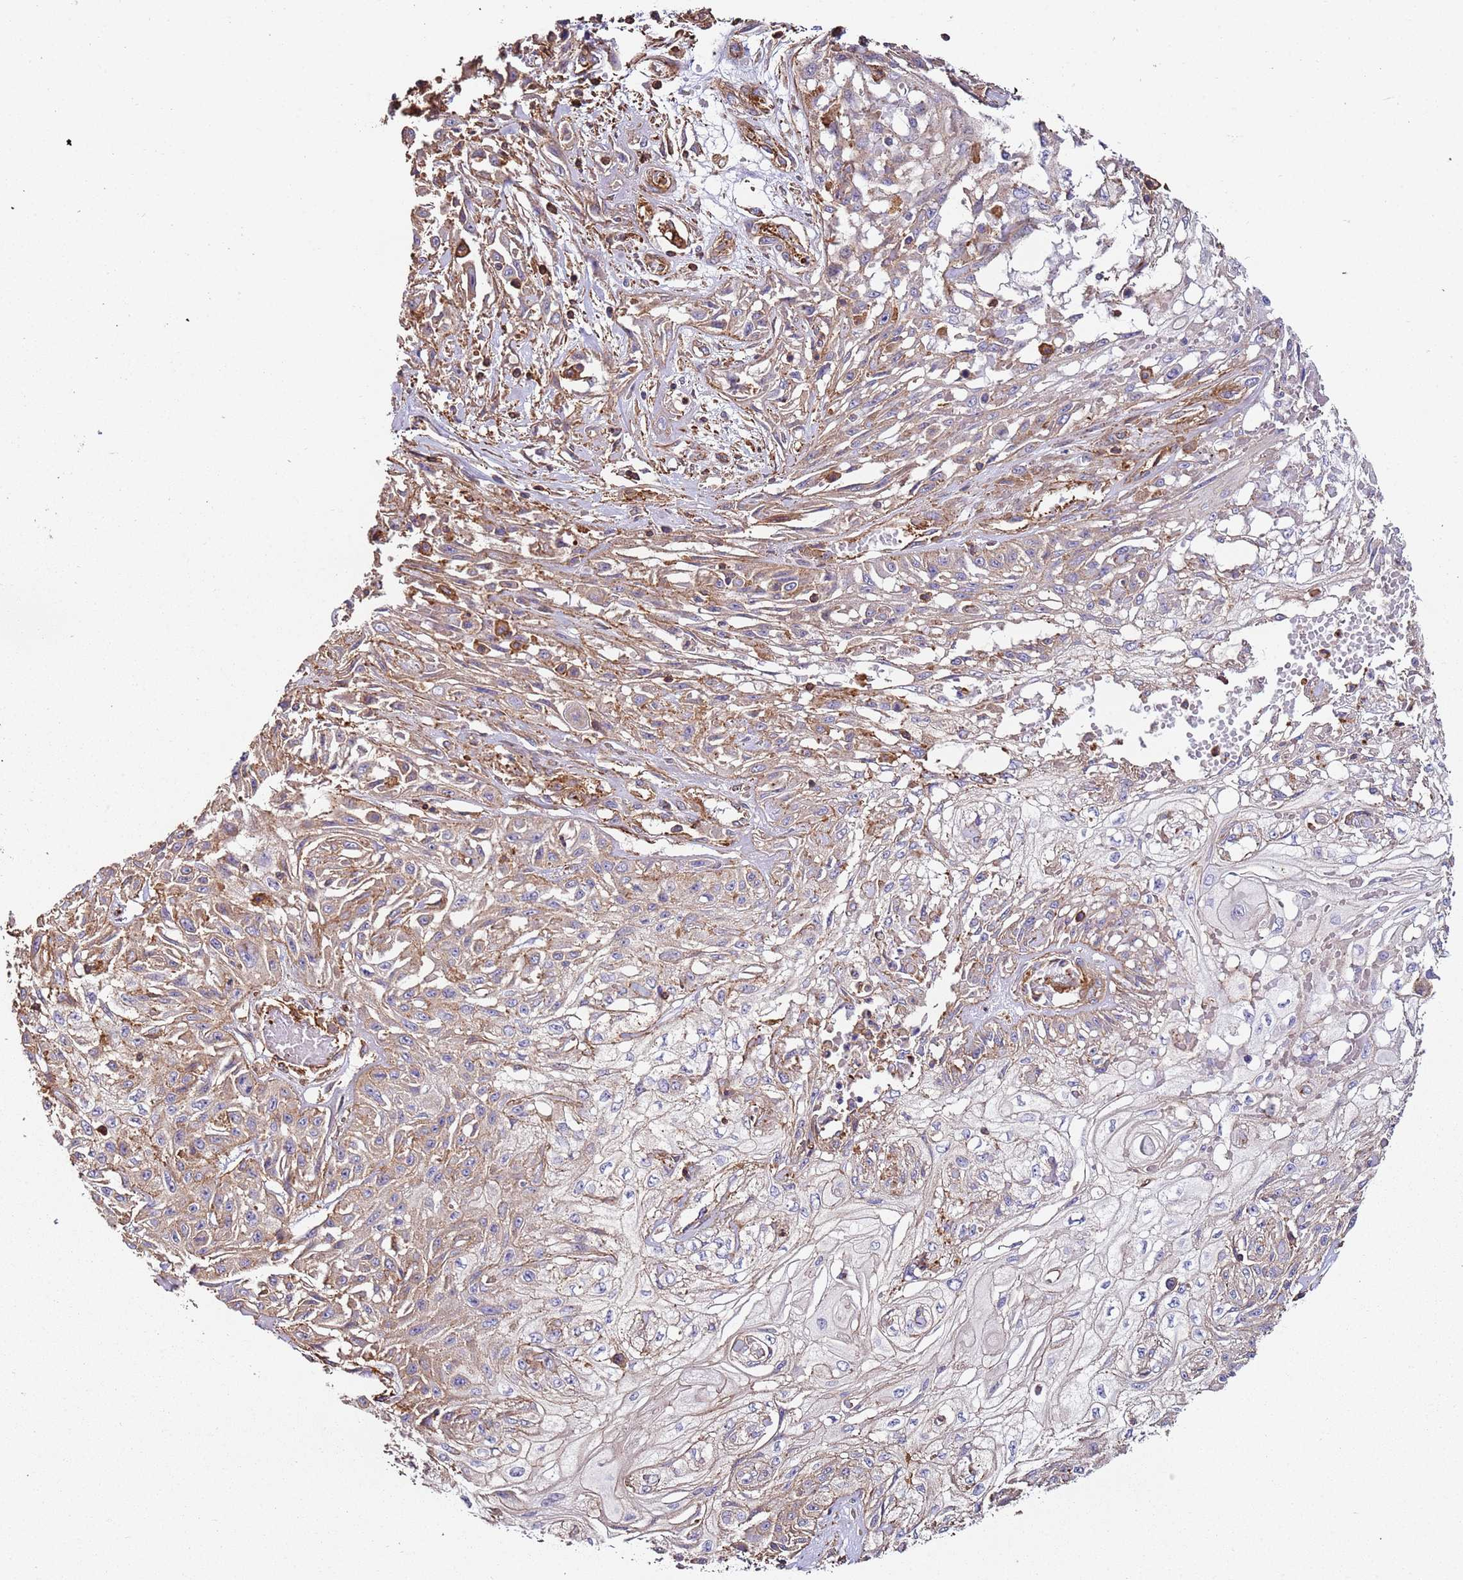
{"staining": {"intensity": "weak", "quantity": ">75%", "location": "cytoplasmic/membranous"}, "tissue": "skin cancer", "cell_type": "Tumor cells", "image_type": "cancer", "snomed": [{"axis": "morphology", "description": "Squamous cell carcinoma, NOS"}, {"axis": "morphology", "description": "Squamous cell carcinoma, metastatic, NOS"}, {"axis": "topography", "description": "Skin"}, {"axis": "topography", "description": "Lymph node"}], "caption": "A brown stain labels weak cytoplasmic/membranous staining of a protein in human squamous cell carcinoma (skin) tumor cells. Nuclei are stained in blue.", "gene": "CYP2U1", "patient": {"sex": "male", "age": 75}}